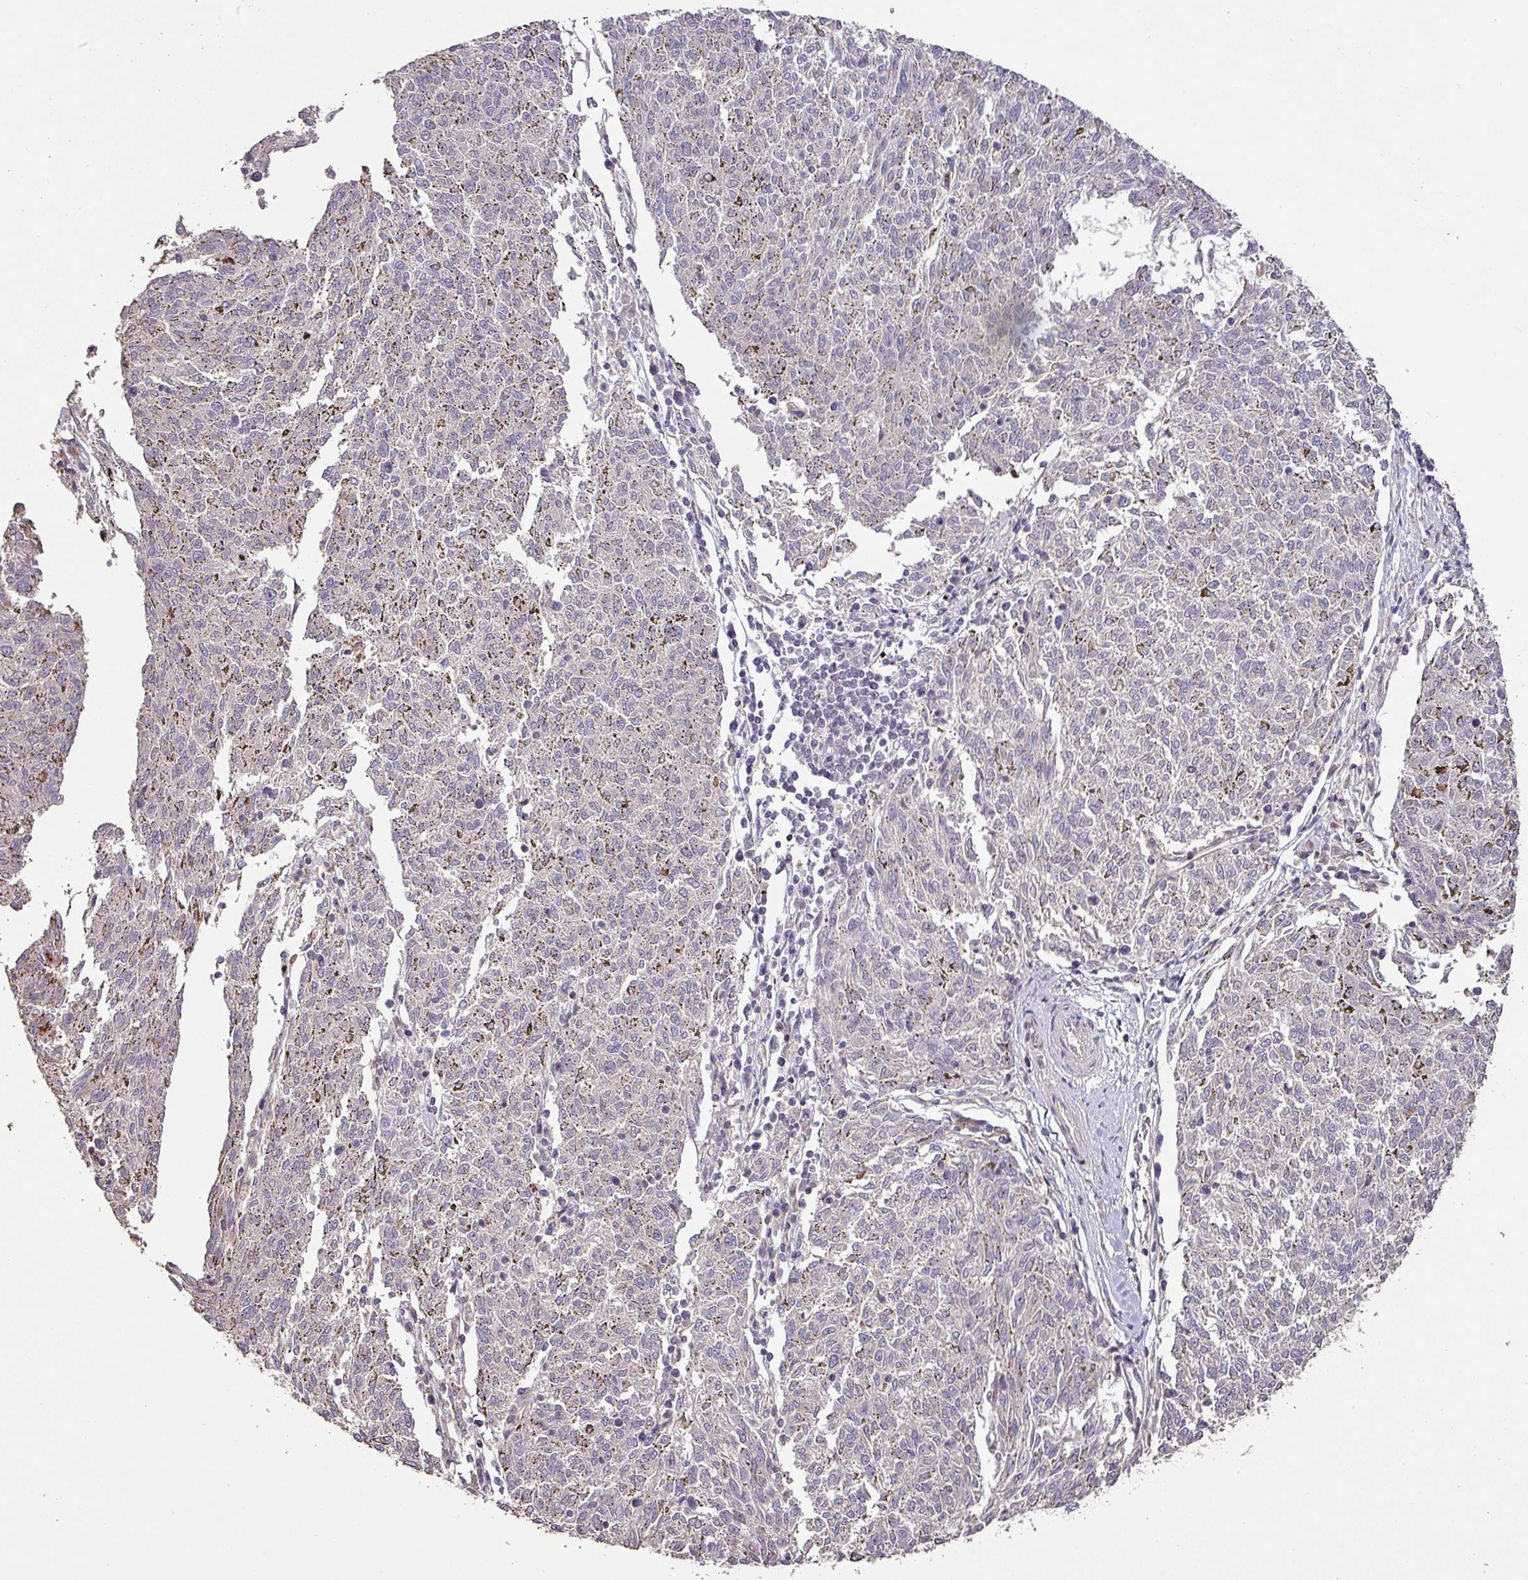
{"staining": {"intensity": "negative", "quantity": "none", "location": "none"}, "tissue": "melanoma", "cell_type": "Tumor cells", "image_type": "cancer", "snomed": [{"axis": "morphology", "description": "Malignant melanoma, NOS"}, {"axis": "topography", "description": "Skin"}], "caption": "This is an immunohistochemistry (IHC) micrograph of human melanoma. There is no staining in tumor cells.", "gene": "RPL23A", "patient": {"sex": "female", "age": 72}}